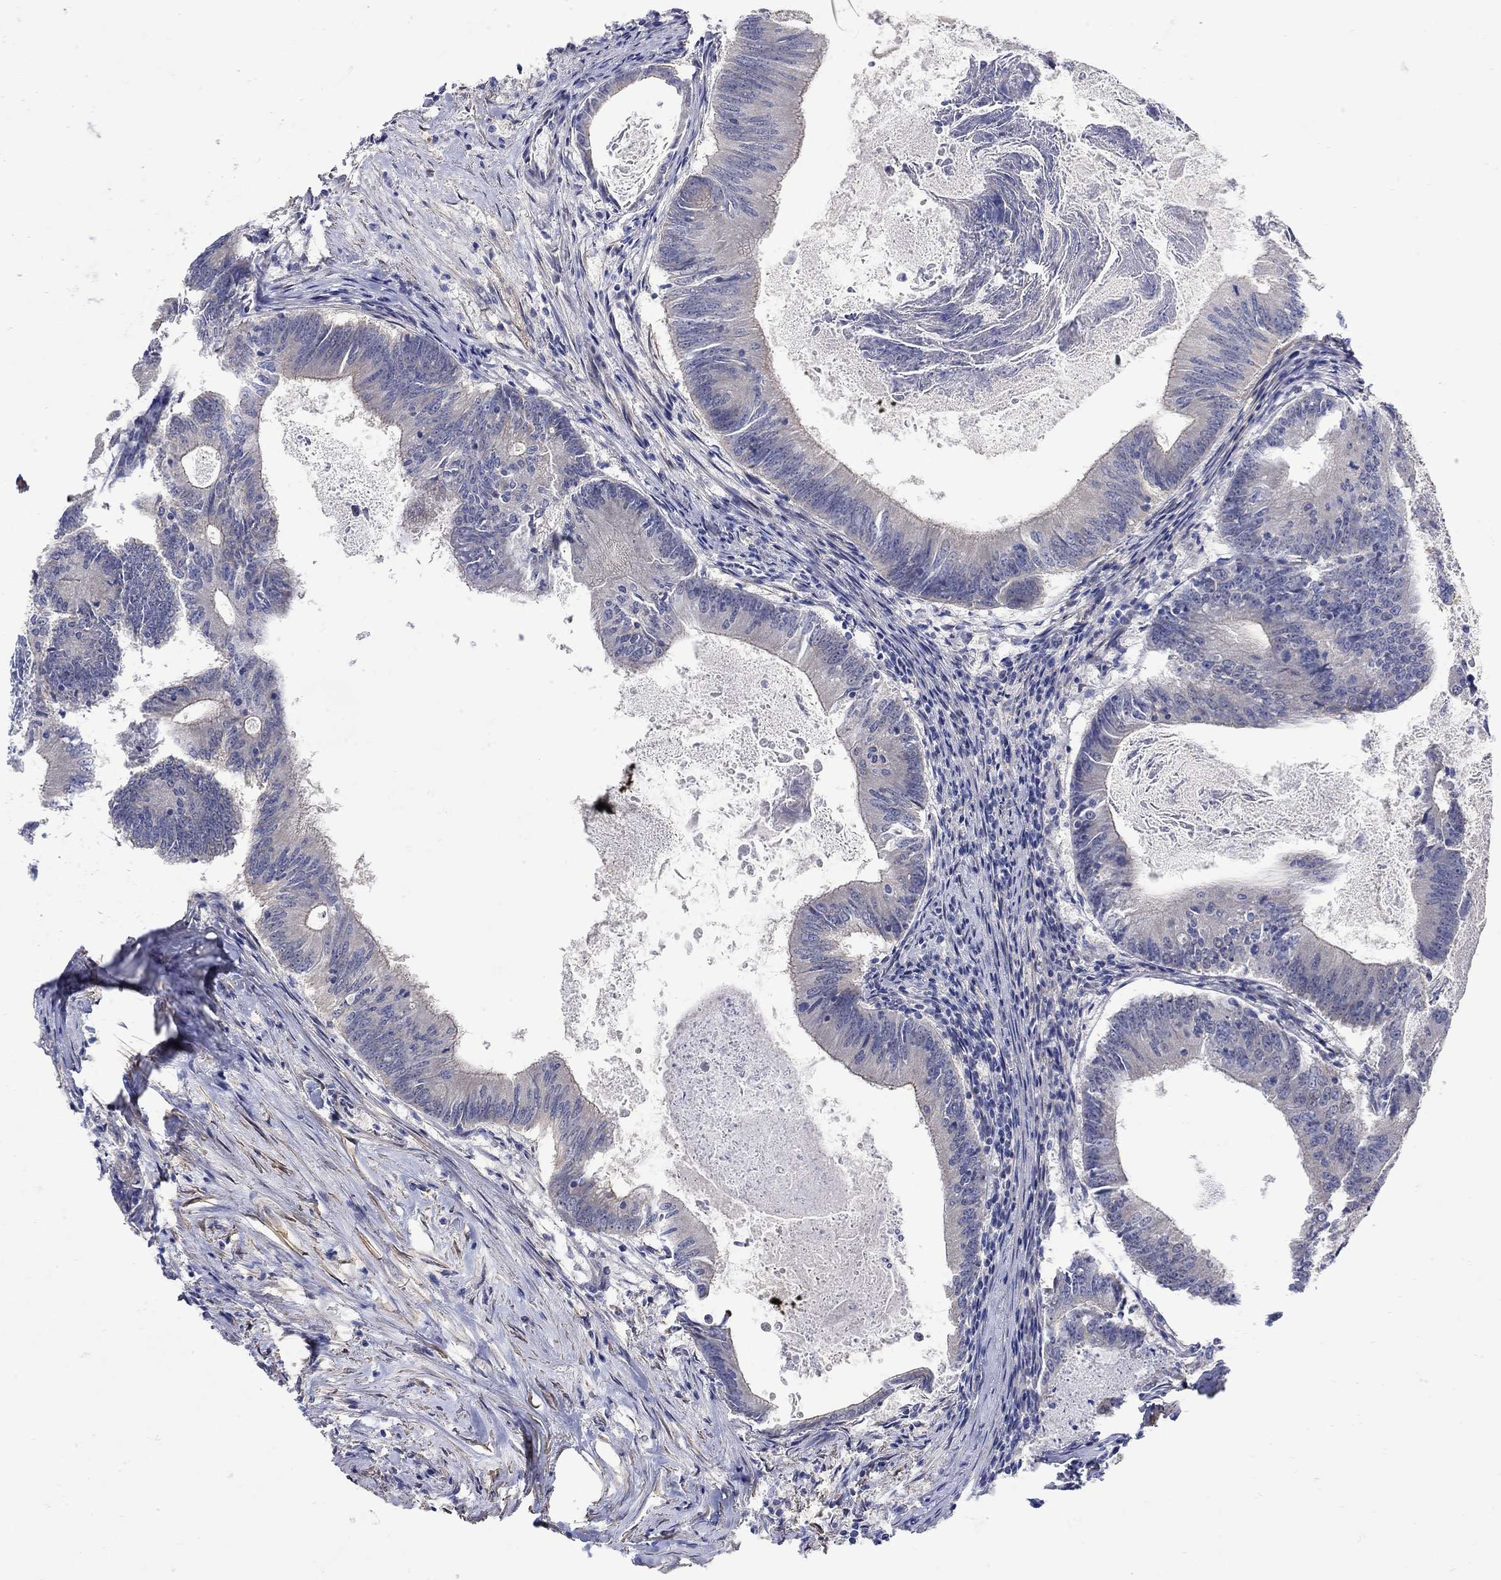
{"staining": {"intensity": "moderate", "quantity": "<25%", "location": "cytoplasmic/membranous"}, "tissue": "colorectal cancer", "cell_type": "Tumor cells", "image_type": "cancer", "snomed": [{"axis": "morphology", "description": "Adenocarcinoma, NOS"}, {"axis": "topography", "description": "Colon"}], "caption": "Protein staining of colorectal cancer tissue shows moderate cytoplasmic/membranous expression in approximately <25% of tumor cells.", "gene": "SCN7A", "patient": {"sex": "female", "age": 70}}